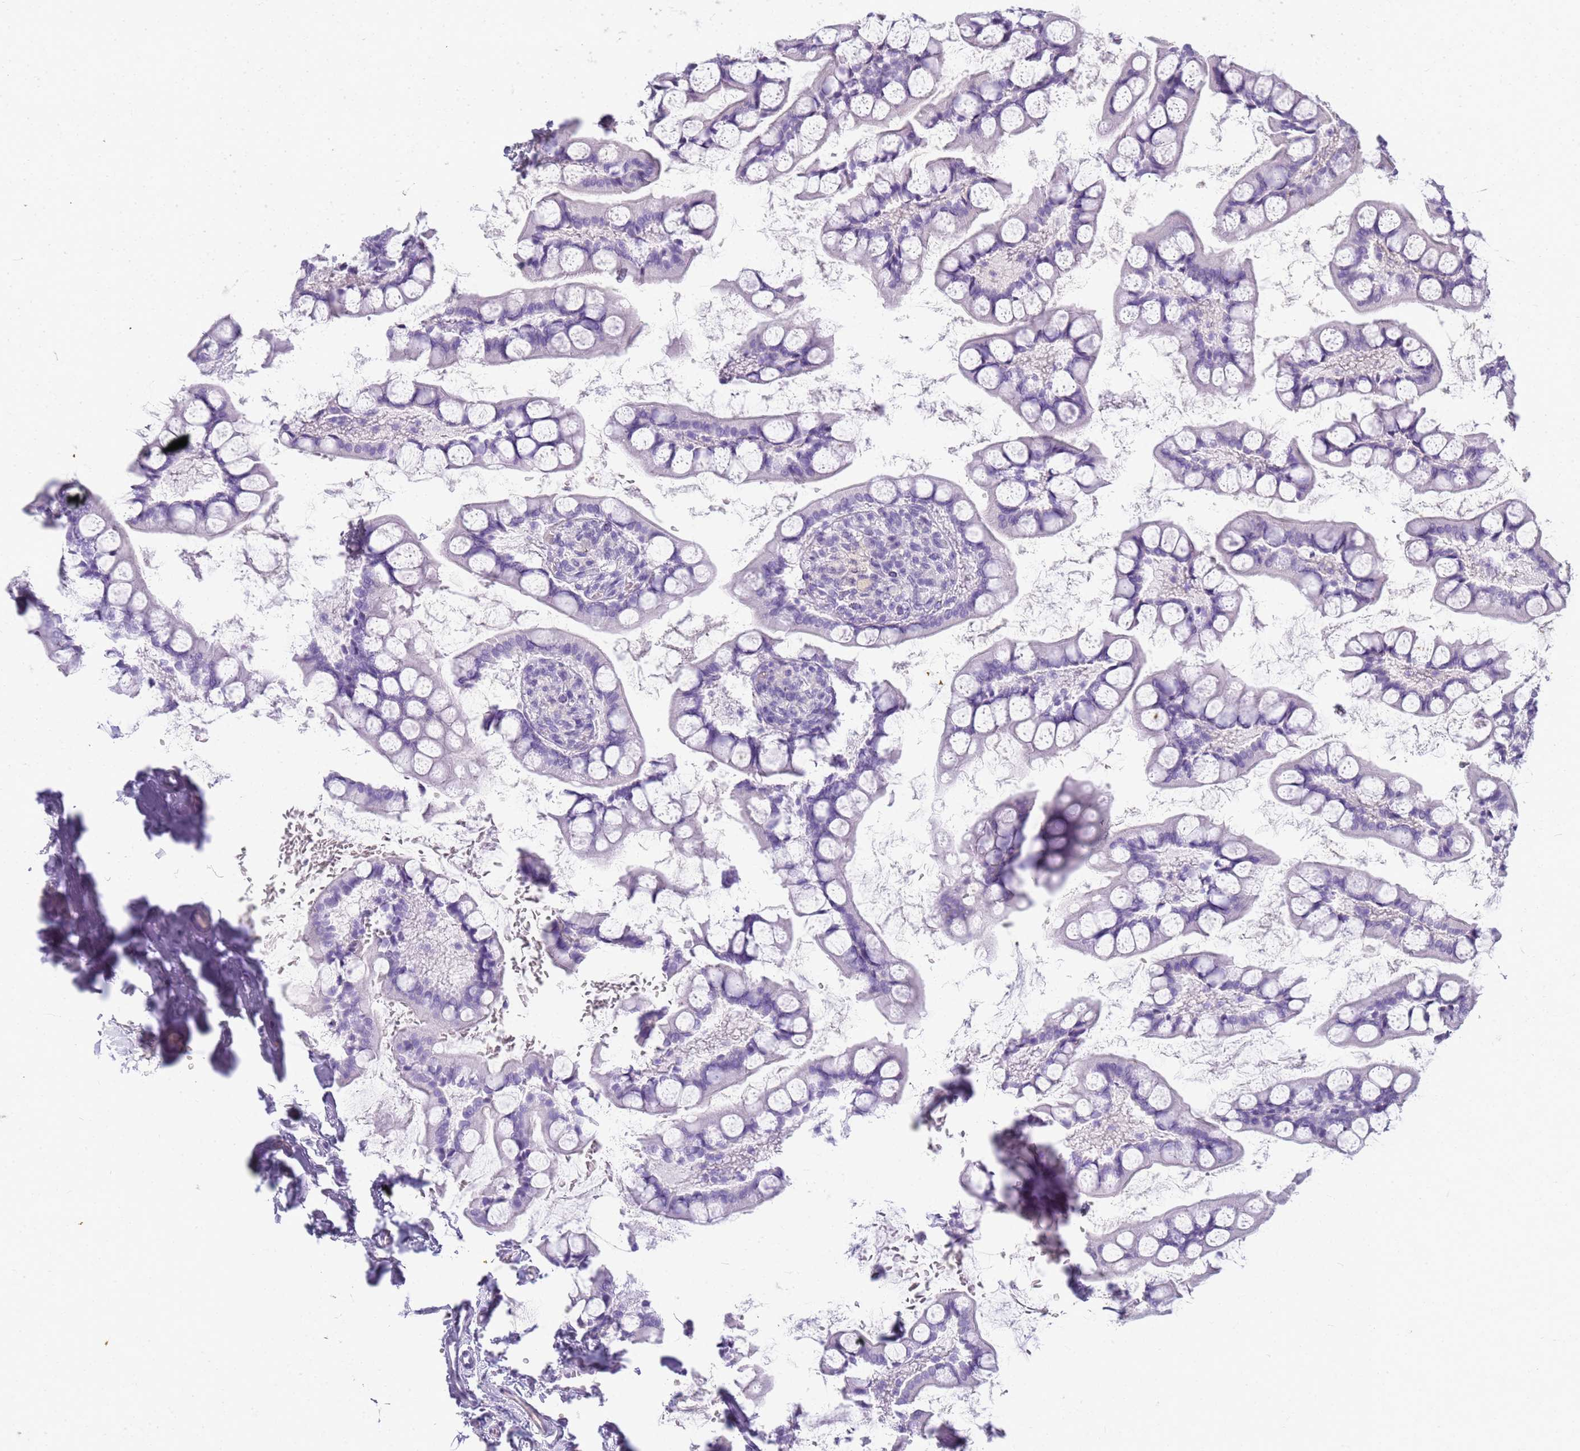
{"staining": {"intensity": "negative", "quantity": "none", "location": "none"}, "tissue": "small intestine", "cell_type": "Glandular cells", "image_type": "normal", "snomed": [{"axis": "morphology", "description": "Normal tissue, NOS"}, {"axis": "topography", "description": "Small intestine"}], "caption": "Small intestine stained for a protein using IHC shows no positivity glandular cells.", "gene": "CFAP100", "patient": {"sex": "male", "age": 52}}